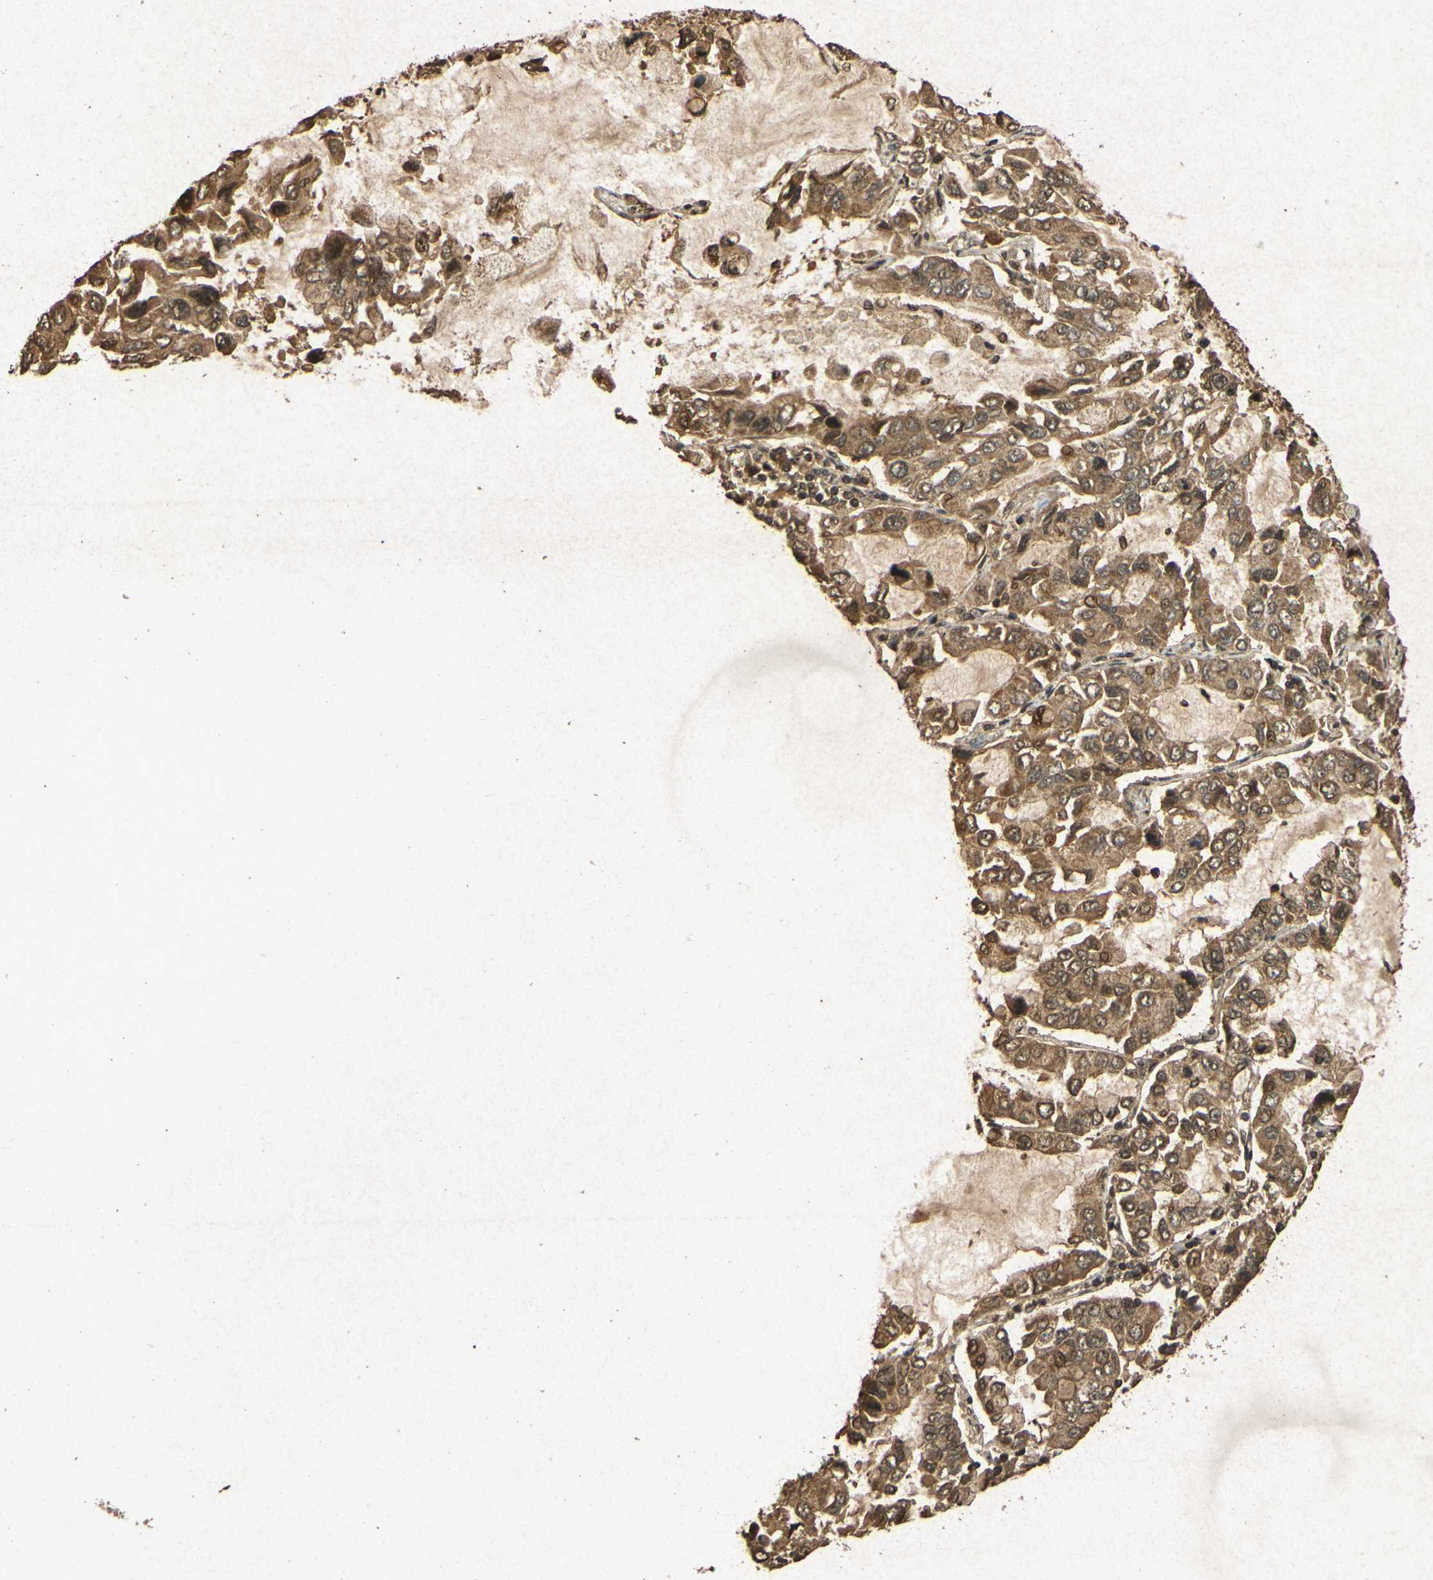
{"staining": {"intensity": "moderate", "quantity": ">75%", "location": "cytoplasmic/membranous"}, "tissue": "lung cancer", "cell_type": "Tumor cells", "image_type": "cancer", "snomed": [{"axis": "morphology", "description": "Adenocarcinoma, NOS"}, {"axis": "topography", "description": "Lung"}], "caption": "The image exhibits staining of adenocarcinoma (lung), revealing moderate cytoplasmic/membranous protein positivity (brown color) within tumor cells.", "gene": "ATP6V1H", "patient": {"sex": "male", "age": 64}}